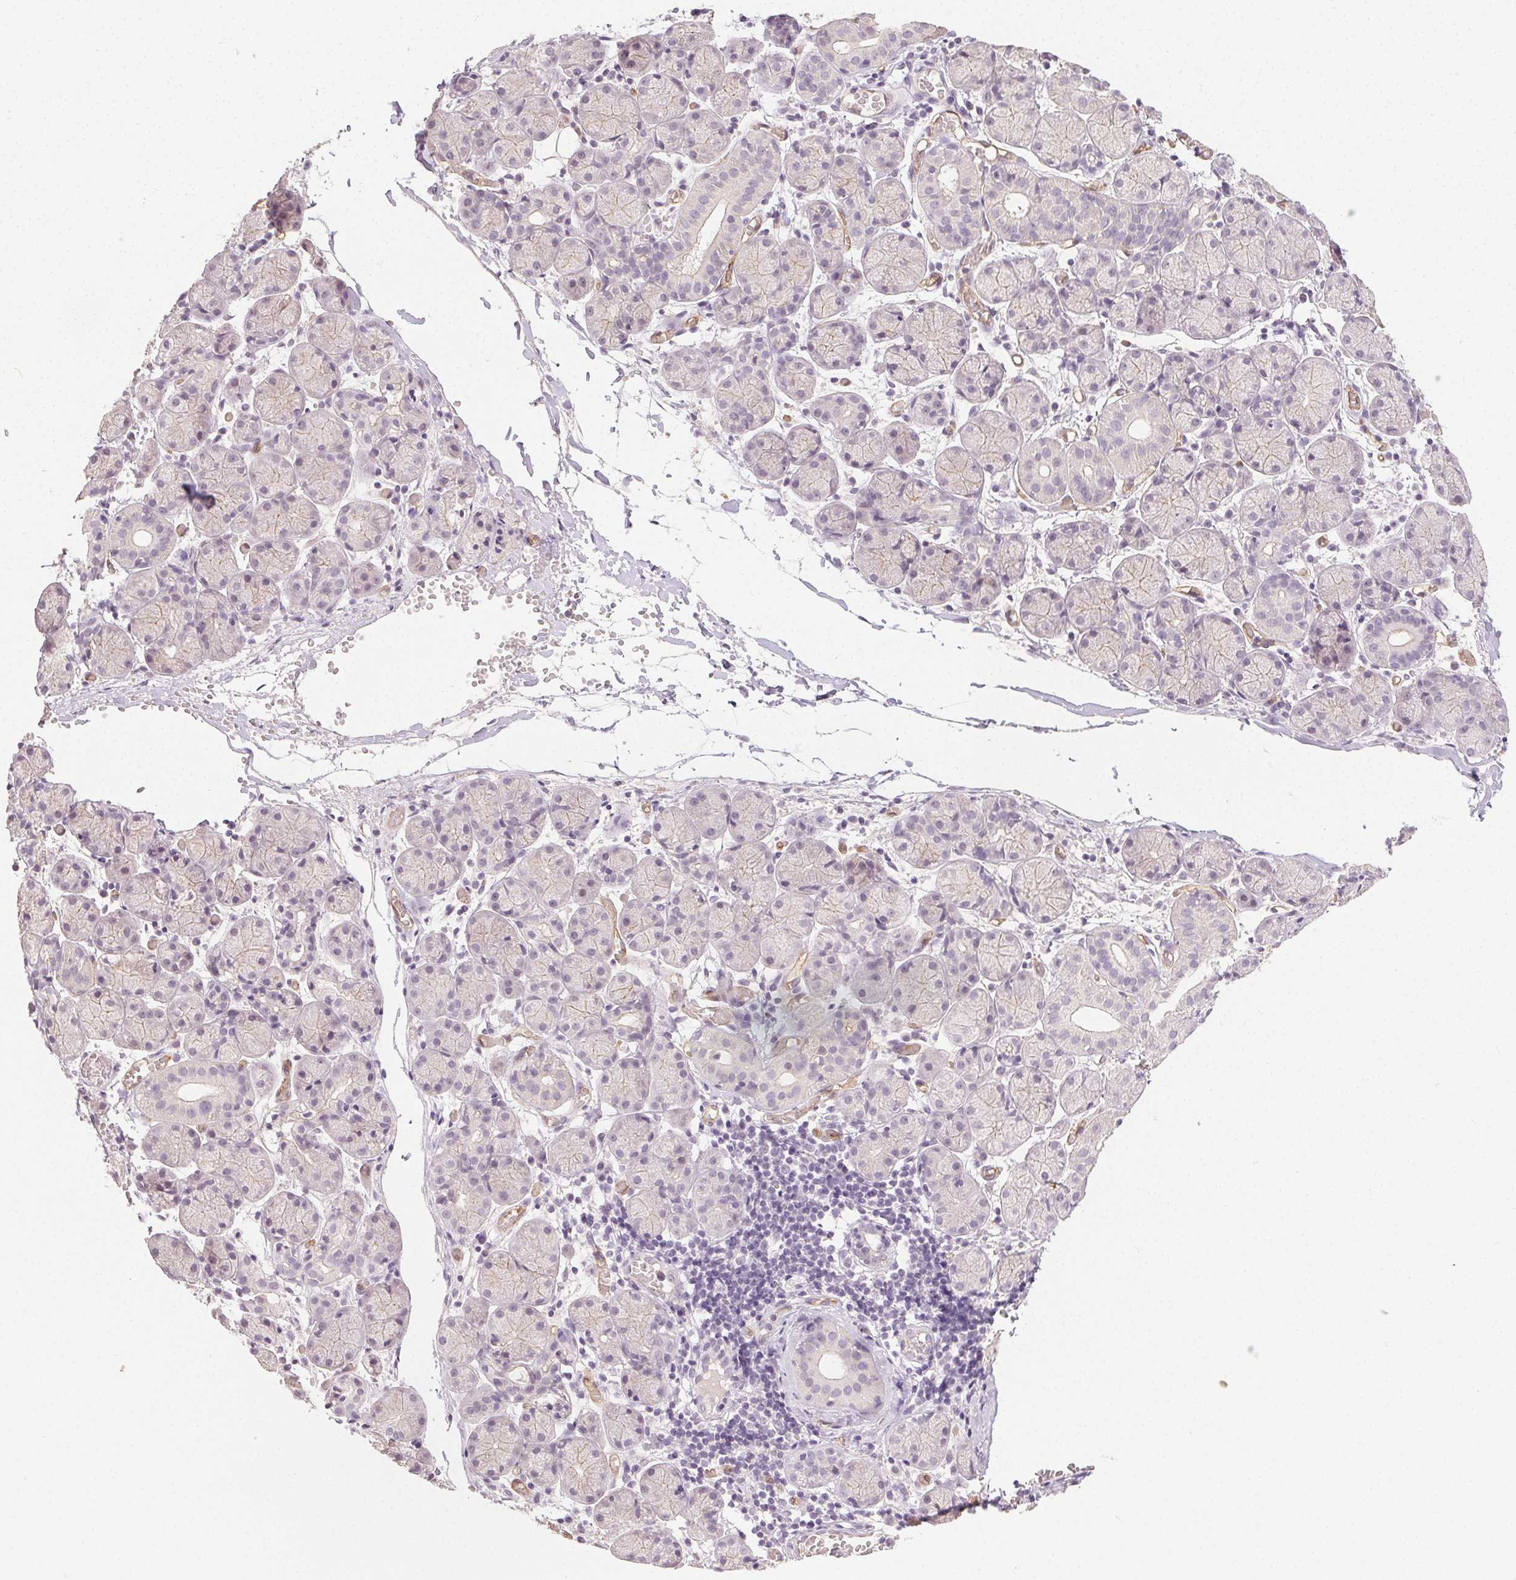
{"staining": {"intensity": "negative", "quantity": "none", "location": "none"}, "tissue": "salivary gland", "cell_type": "Glandular cells", "image_type": "normal", "snomed": [{"axis": "morphology", "description": "Normal tissue, NOS"}, {"axis": "topography", "description": "Salivary gland"}], "caption": "The immunohistochemistry micrograph has no significant positivity in glandular cells of salivary gland.", "gene": "PODXL", "patient": {"sex": "female", "age": 24}}